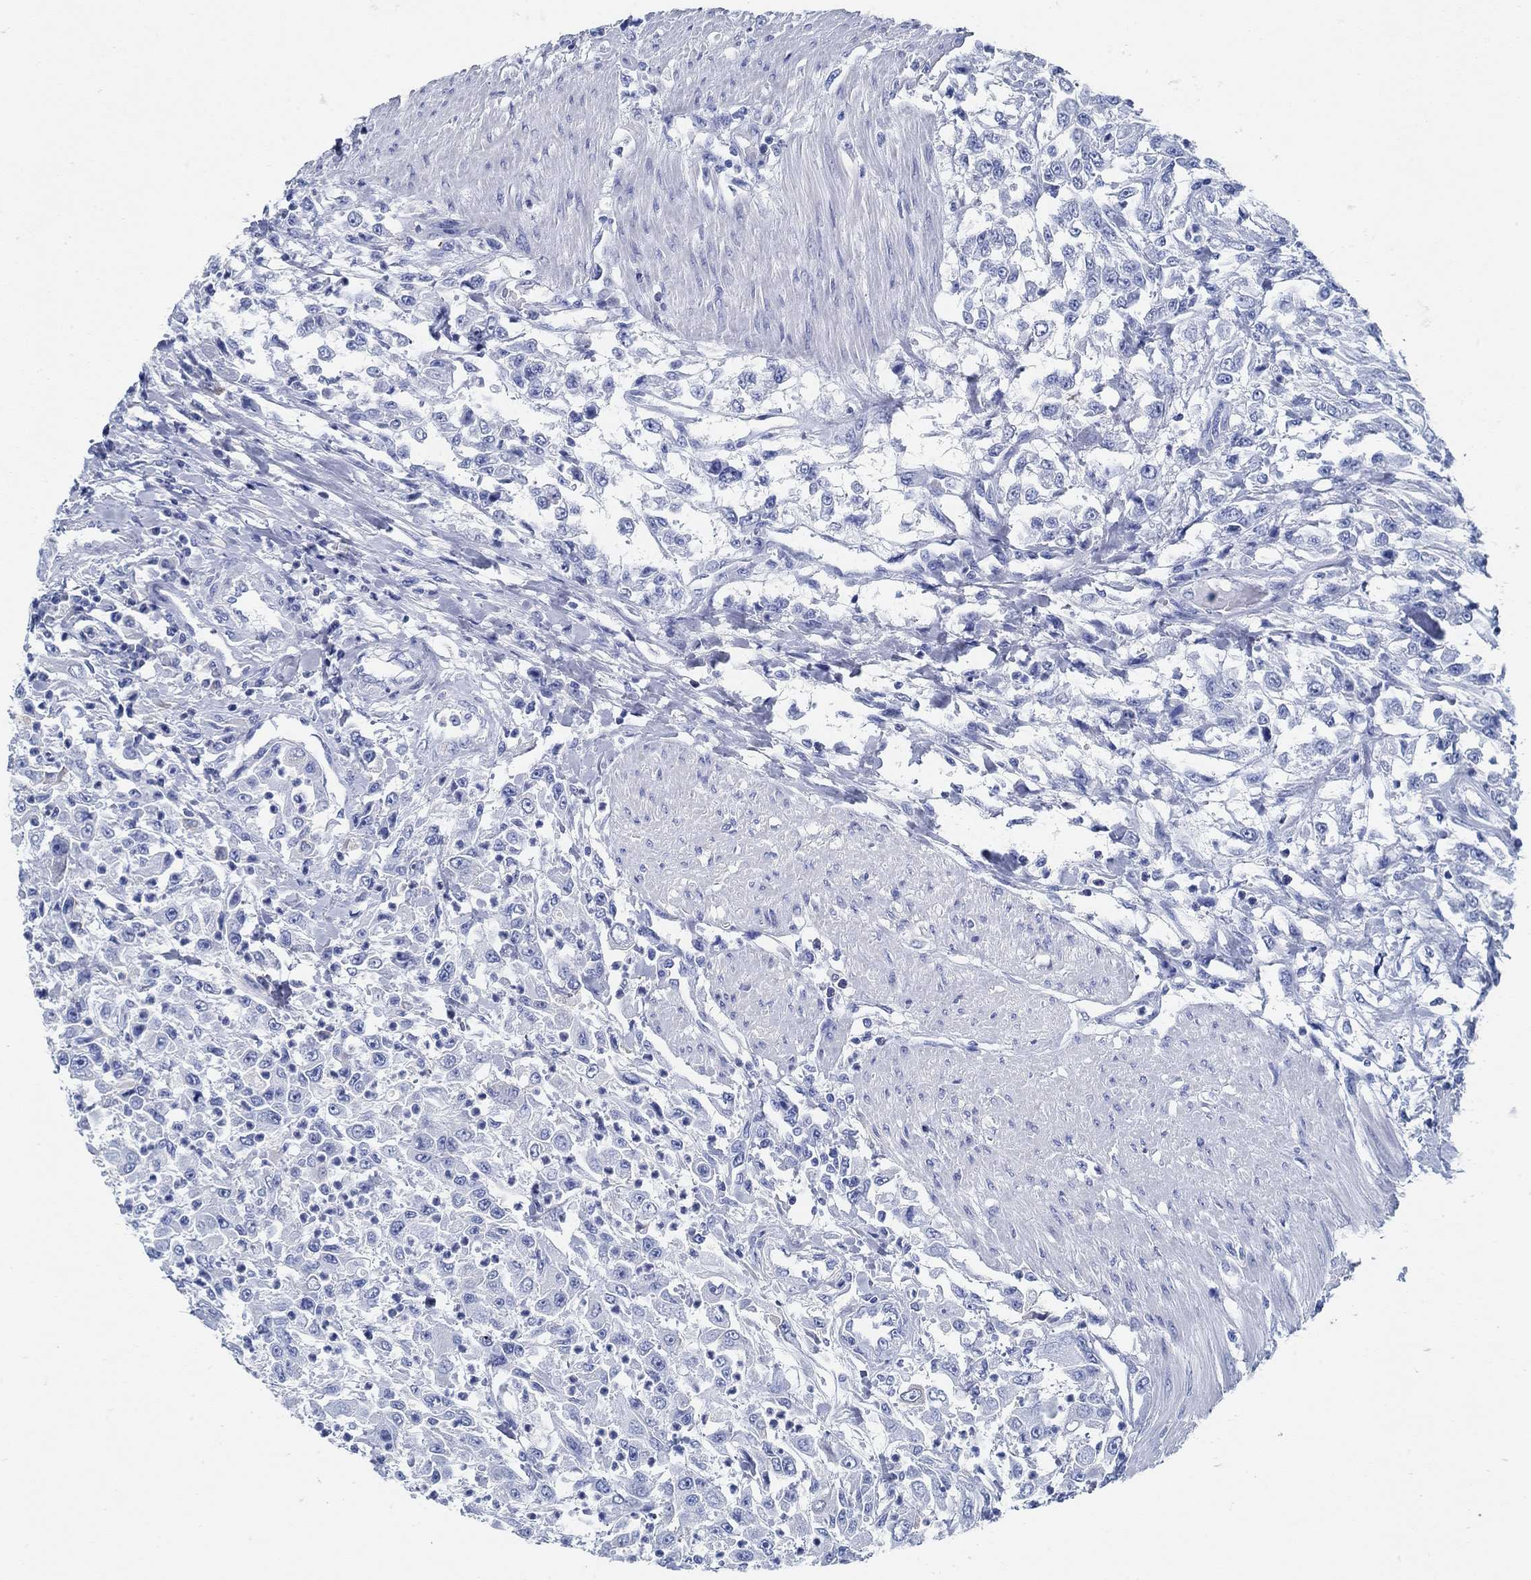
{"staining": {"intensity": "negative", "quantity": "none", "location": "none"}, "tissue": "urothelial cancer", "cell_type": "Tumor cells", "image_type": "cancer", "snomed": [{"axis": "morphology", "description": "Urothelial carcinoma, High grade"}, {"axis": "topography", "description": "Urinary bladder"}], "caption": "This is a histopathology image of immunohistochemistry (IHC) staining of high-grade urothelial carcinoma, which shows no expression in tumor cells.", "gene": "SLC45A1", "patient": {"sex": "male", "age": 46}}